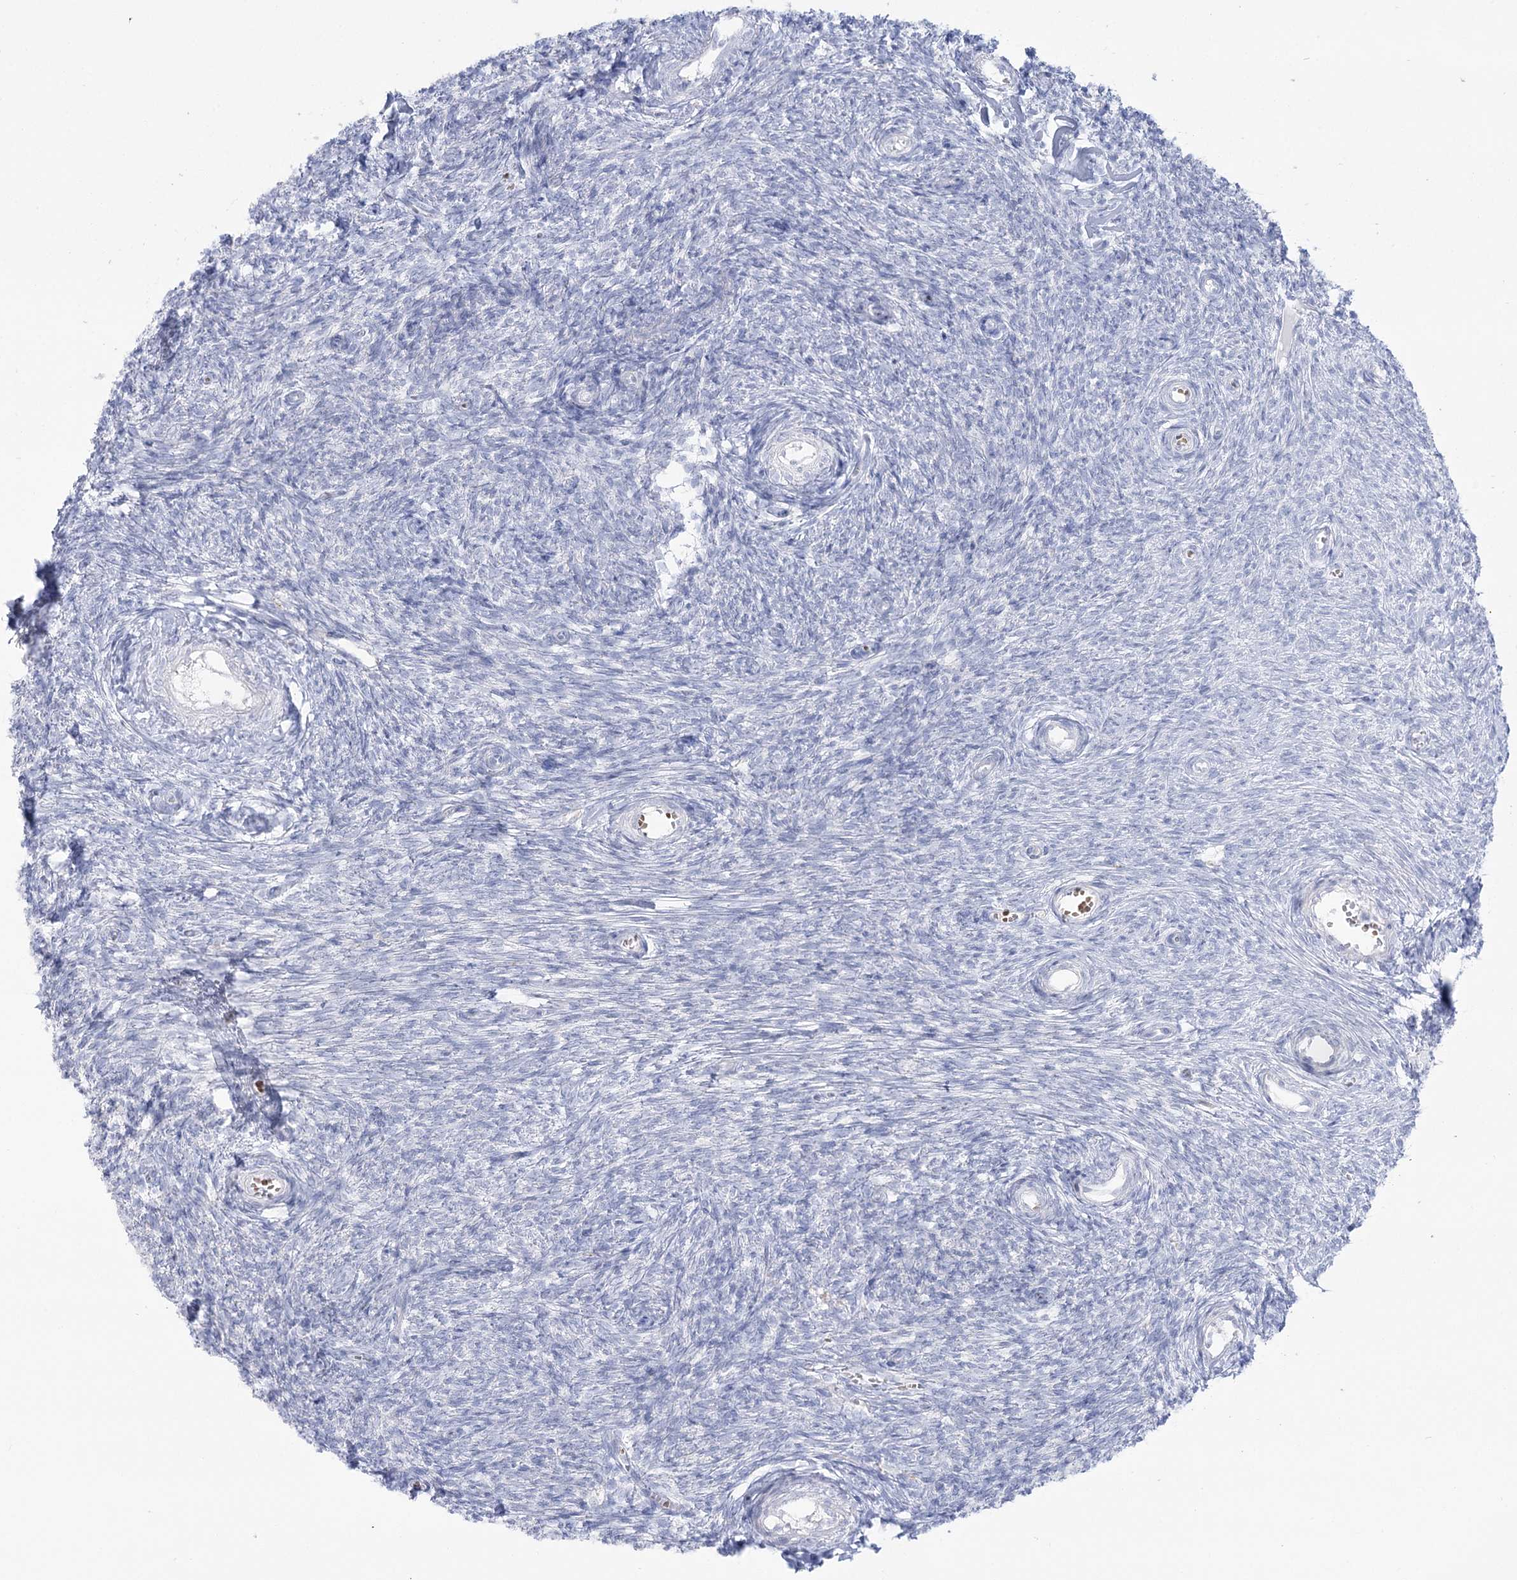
{"staining": {"intensity": "negative", "quantity": "none", "location": "none"}, "tissue": "ovary", "cell_type": "Ovarian stroma cells", "image_type": "normal", "snomed": [{"axis": "morphology", "description": "Normal tissue, NOS"}, {"axis": "topography", "description": "Ovary"}], "caption": "Immunohistochemical staining of unremarkable human ovary exhibits no significant expression in ovarian stroma cells. Nuclei are stained in blue.", "gene": "SIAE", "patient": {"sex": "female", "age": 44}}